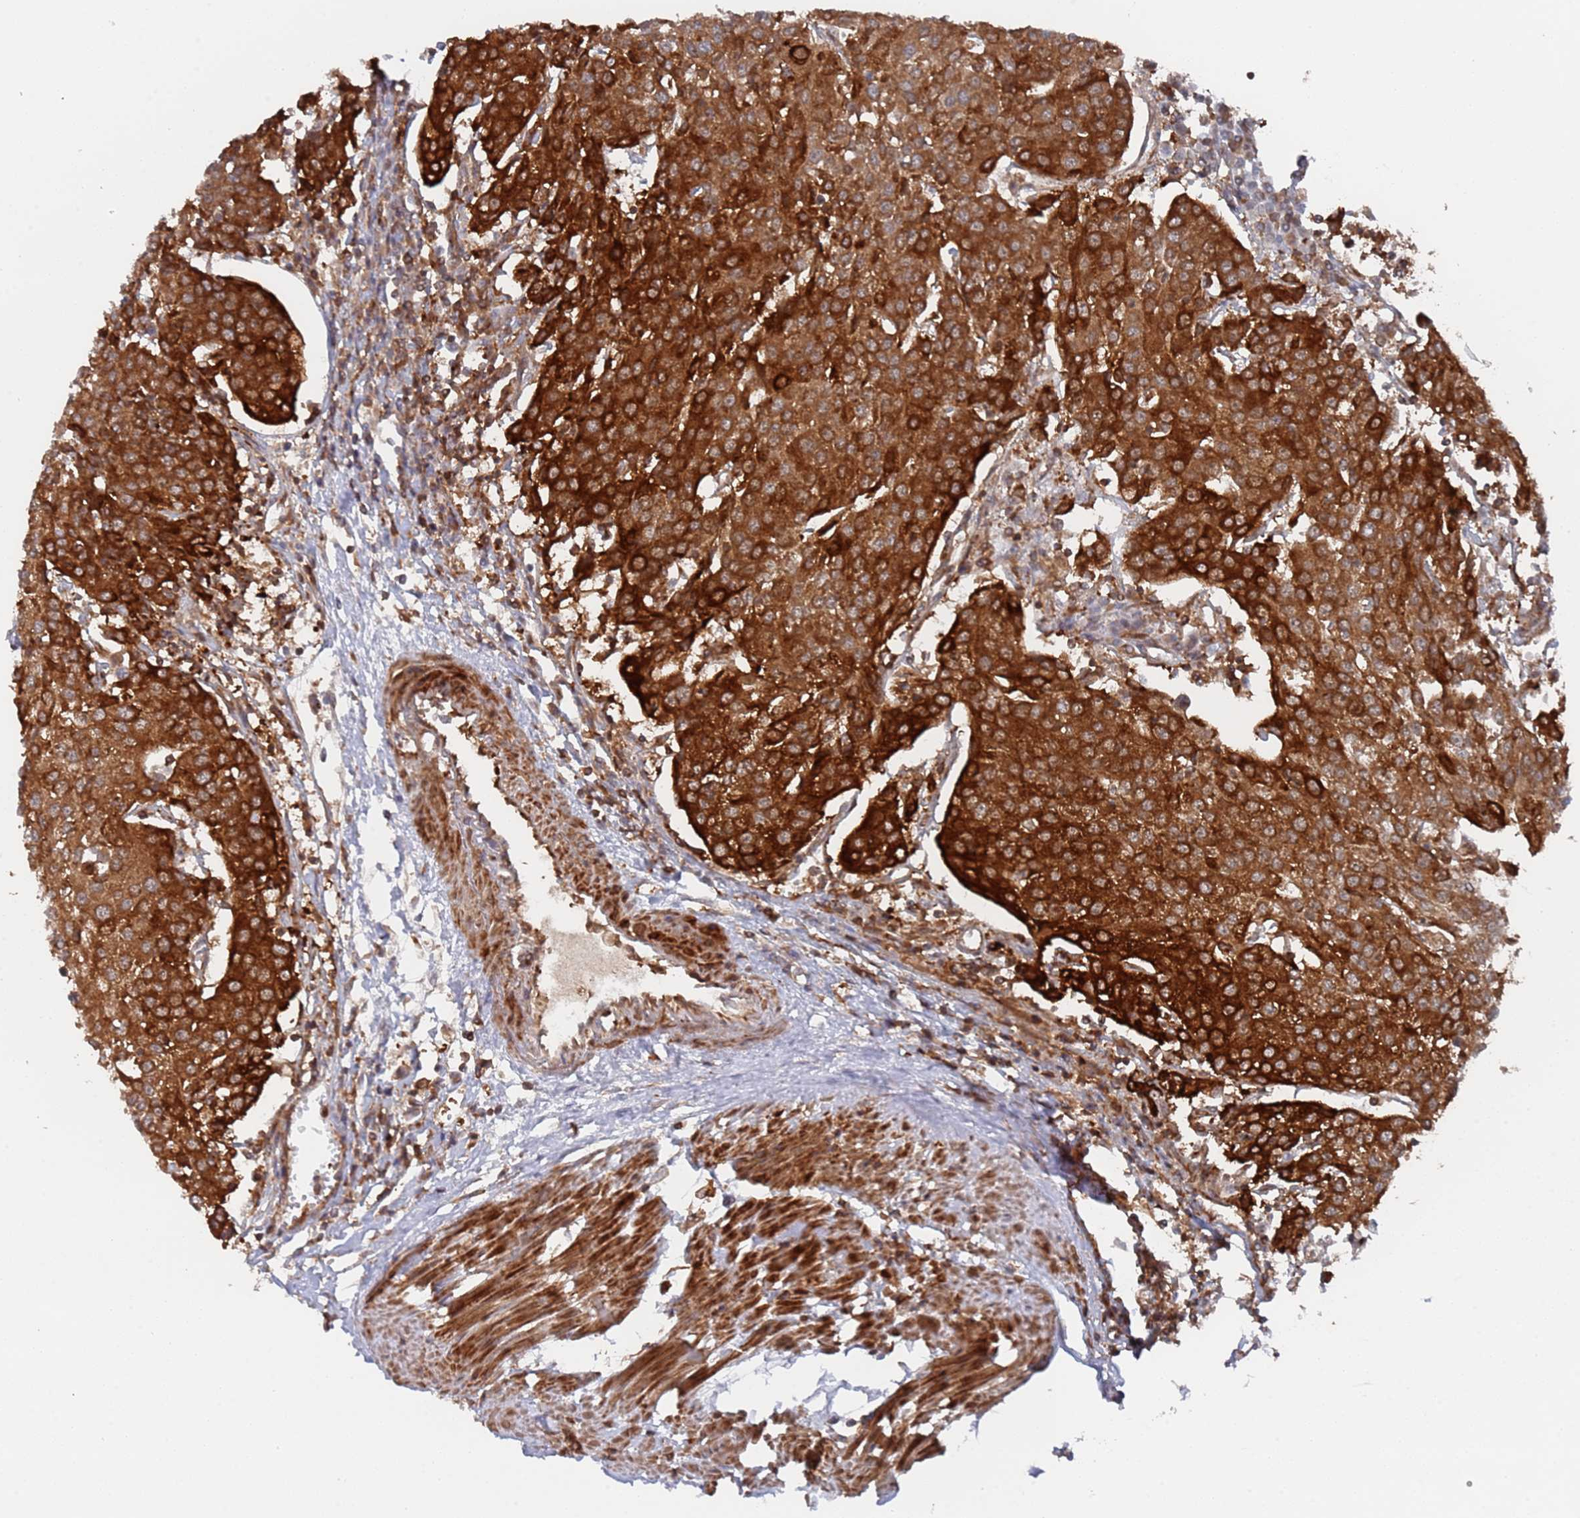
{"staining": {"intensity": "strong", "quantity": ">75%", "location": "cytoplasmic/membranous"}, "tissue": "urothelial cancer", "cell_type": "Tumor cells", "image_type": "cancer", "snomed": [{"axis": "morphology", "description": "Urothelial carcinoma, High grade"}, {"axis": "topography", "description": "Urinary bladder"}], "caption": "Urothelial cancer stained with immunohistochemistry (IHC) shows strong cytoplasmic/membranous staining in about >75% of tumor cells.", "gene": "DDX60", "patient": {"sex": "female", "age": 85}}